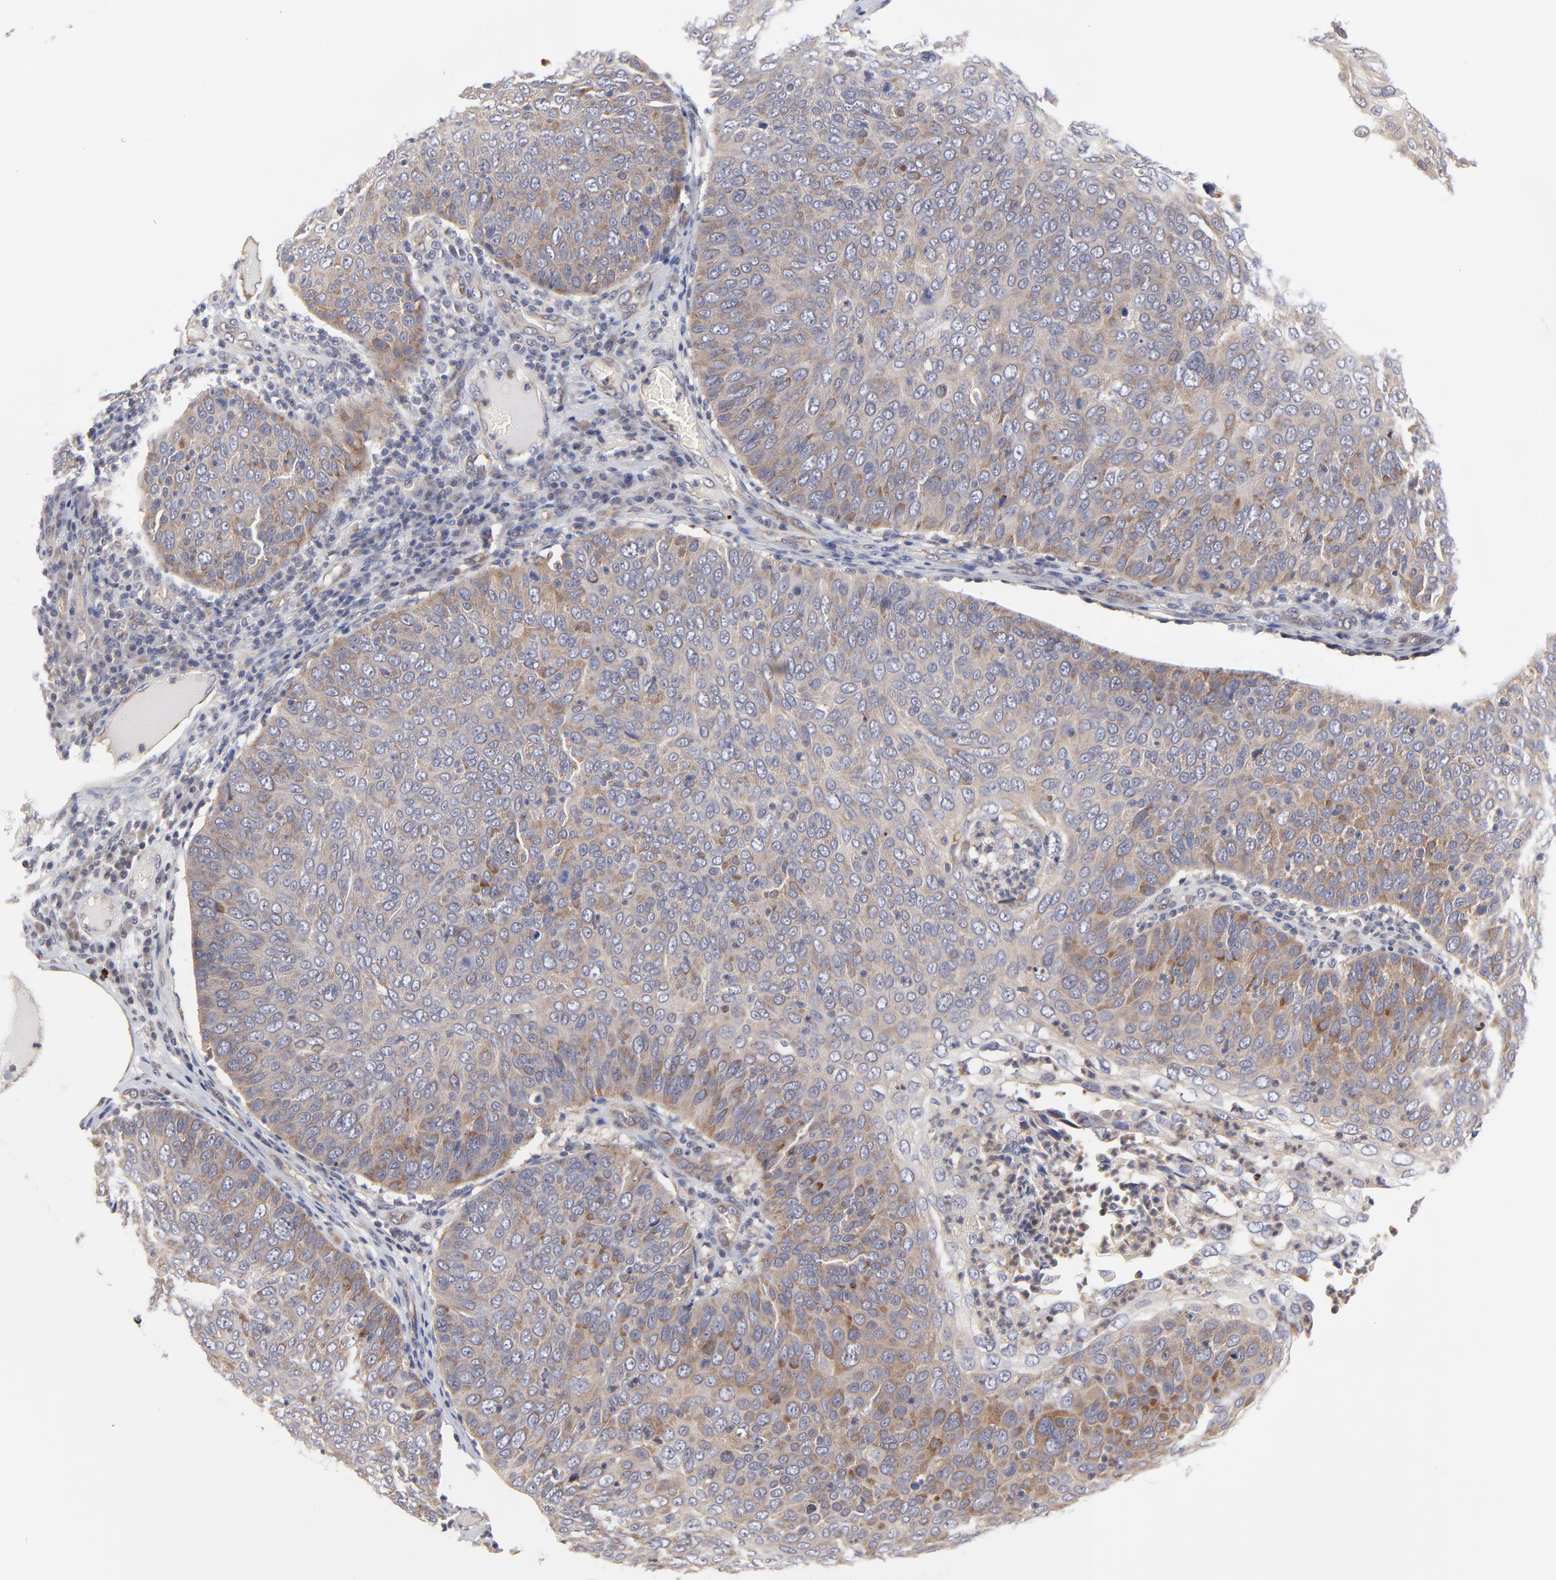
{"staining": {"intensity": "moderate", "quantity": ">75%", "location": "cytoplasmic/membranous"}, "tissue": "skin cancer", "cell_type": "Tumor cells", "image_type": "cancer", "snomed": [{"axis": "morphology", "description": "Squamous cell carcinoma, NOS"}, {"axis": "topography", "description": "Skin"}], "caption": "An IHC photomicrograph of tumor tissue is shown. Protein staining in brown highlights moderate cytoplasmic/membranous positivity in skin cancer within tumor cells.", "gene": "ZNF157", "patient": {"sex": "male", "age": 87}}